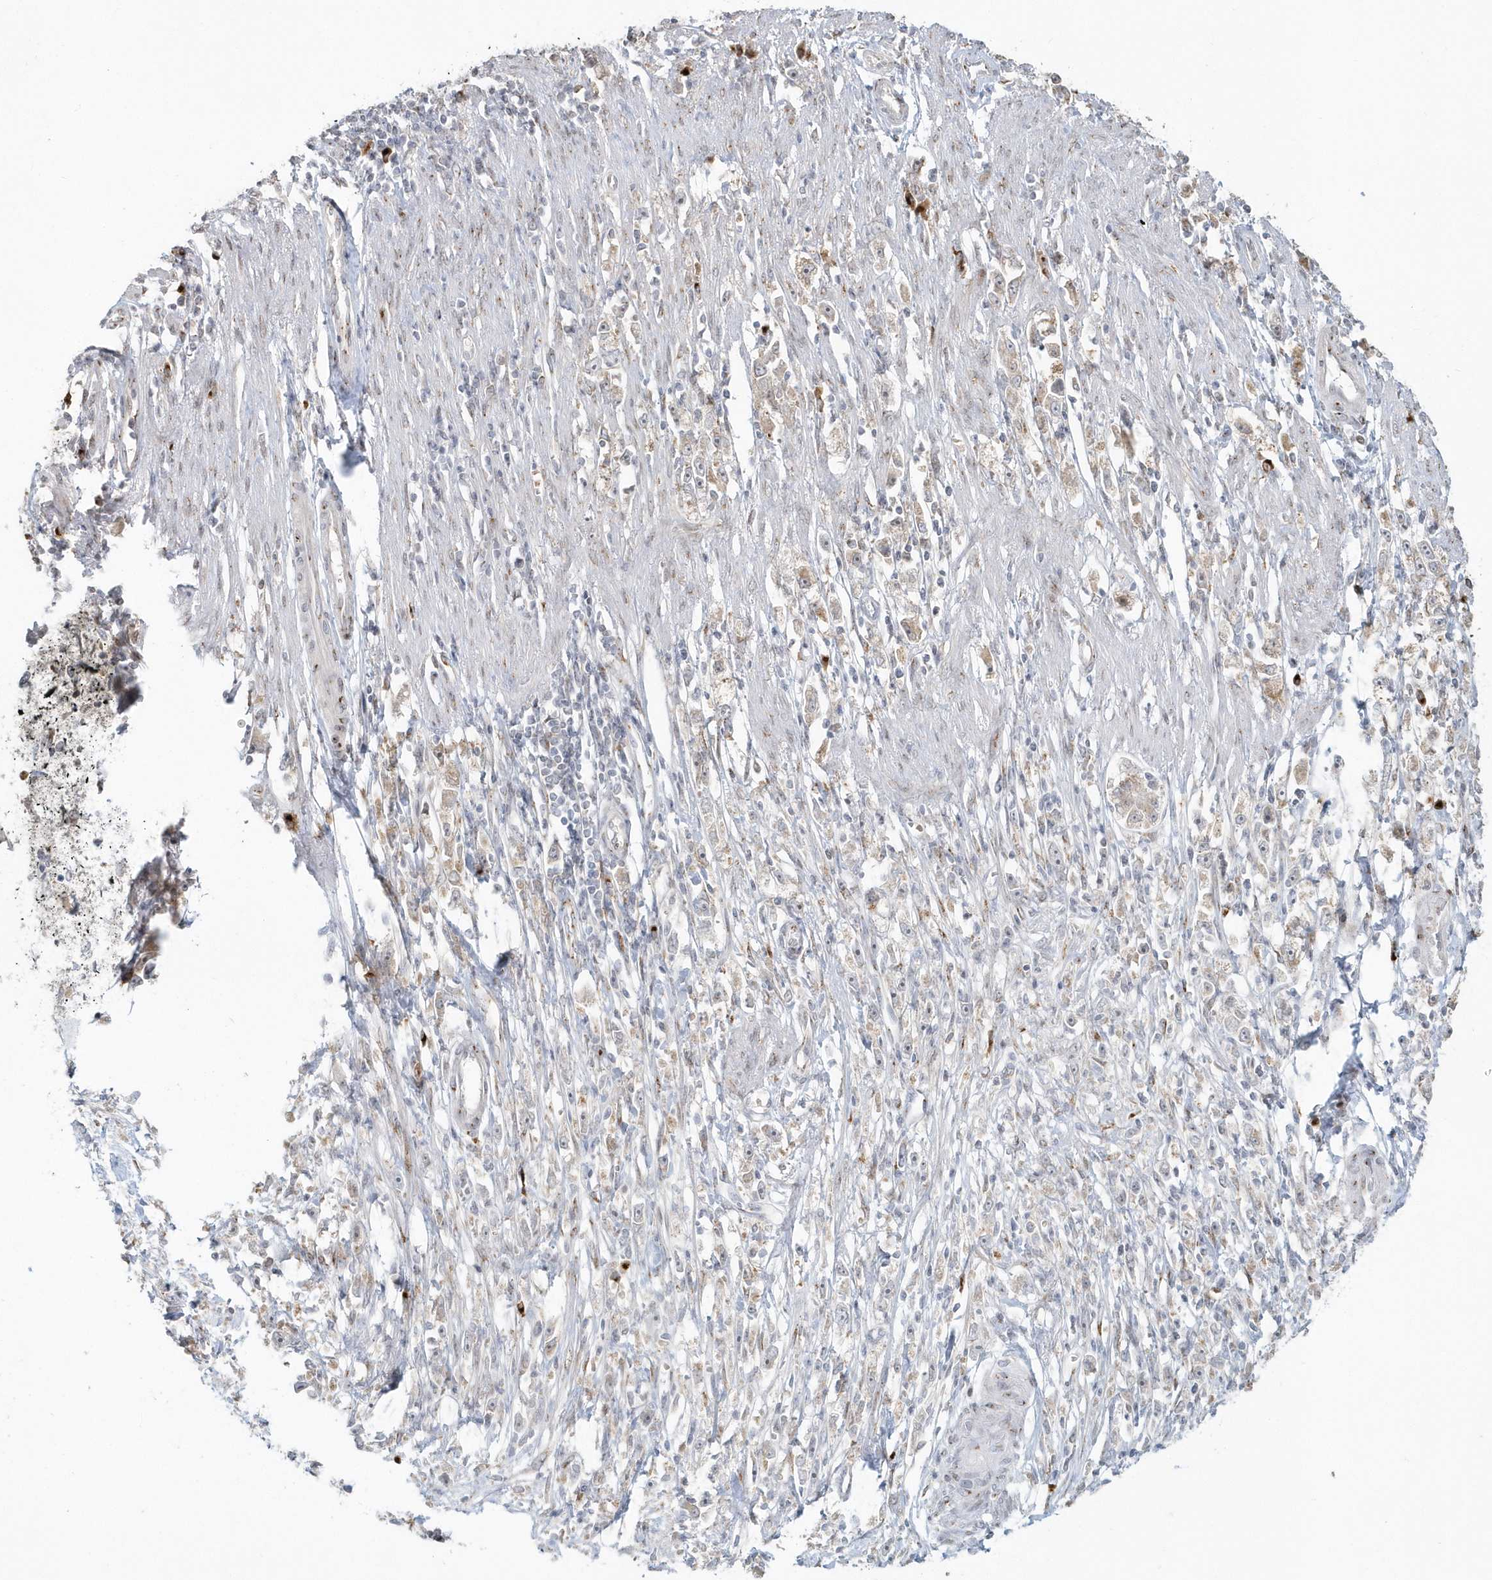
{"staining": {"intensity": "weak", "quantity": "25%-75%", "location": "cytoplasmic/membranous"}, "tissue": "stomach cancer", "cell_type": "Tumor cells", "image_type": "cancer", "snomed": [{"axis": "morphology", "description": "Adenocarcinoma, NOS"}, {"axis": "topography", "description": "Stomach"}], "caption": "This is a histology image of immunohistochemistry staining of stomach adenocarcinoma, which shows weak positivity in the cytoplasmic/membranous of tumor cells.", "gene": "DHFR", "patient": {"sex": "female", "age": 59}}